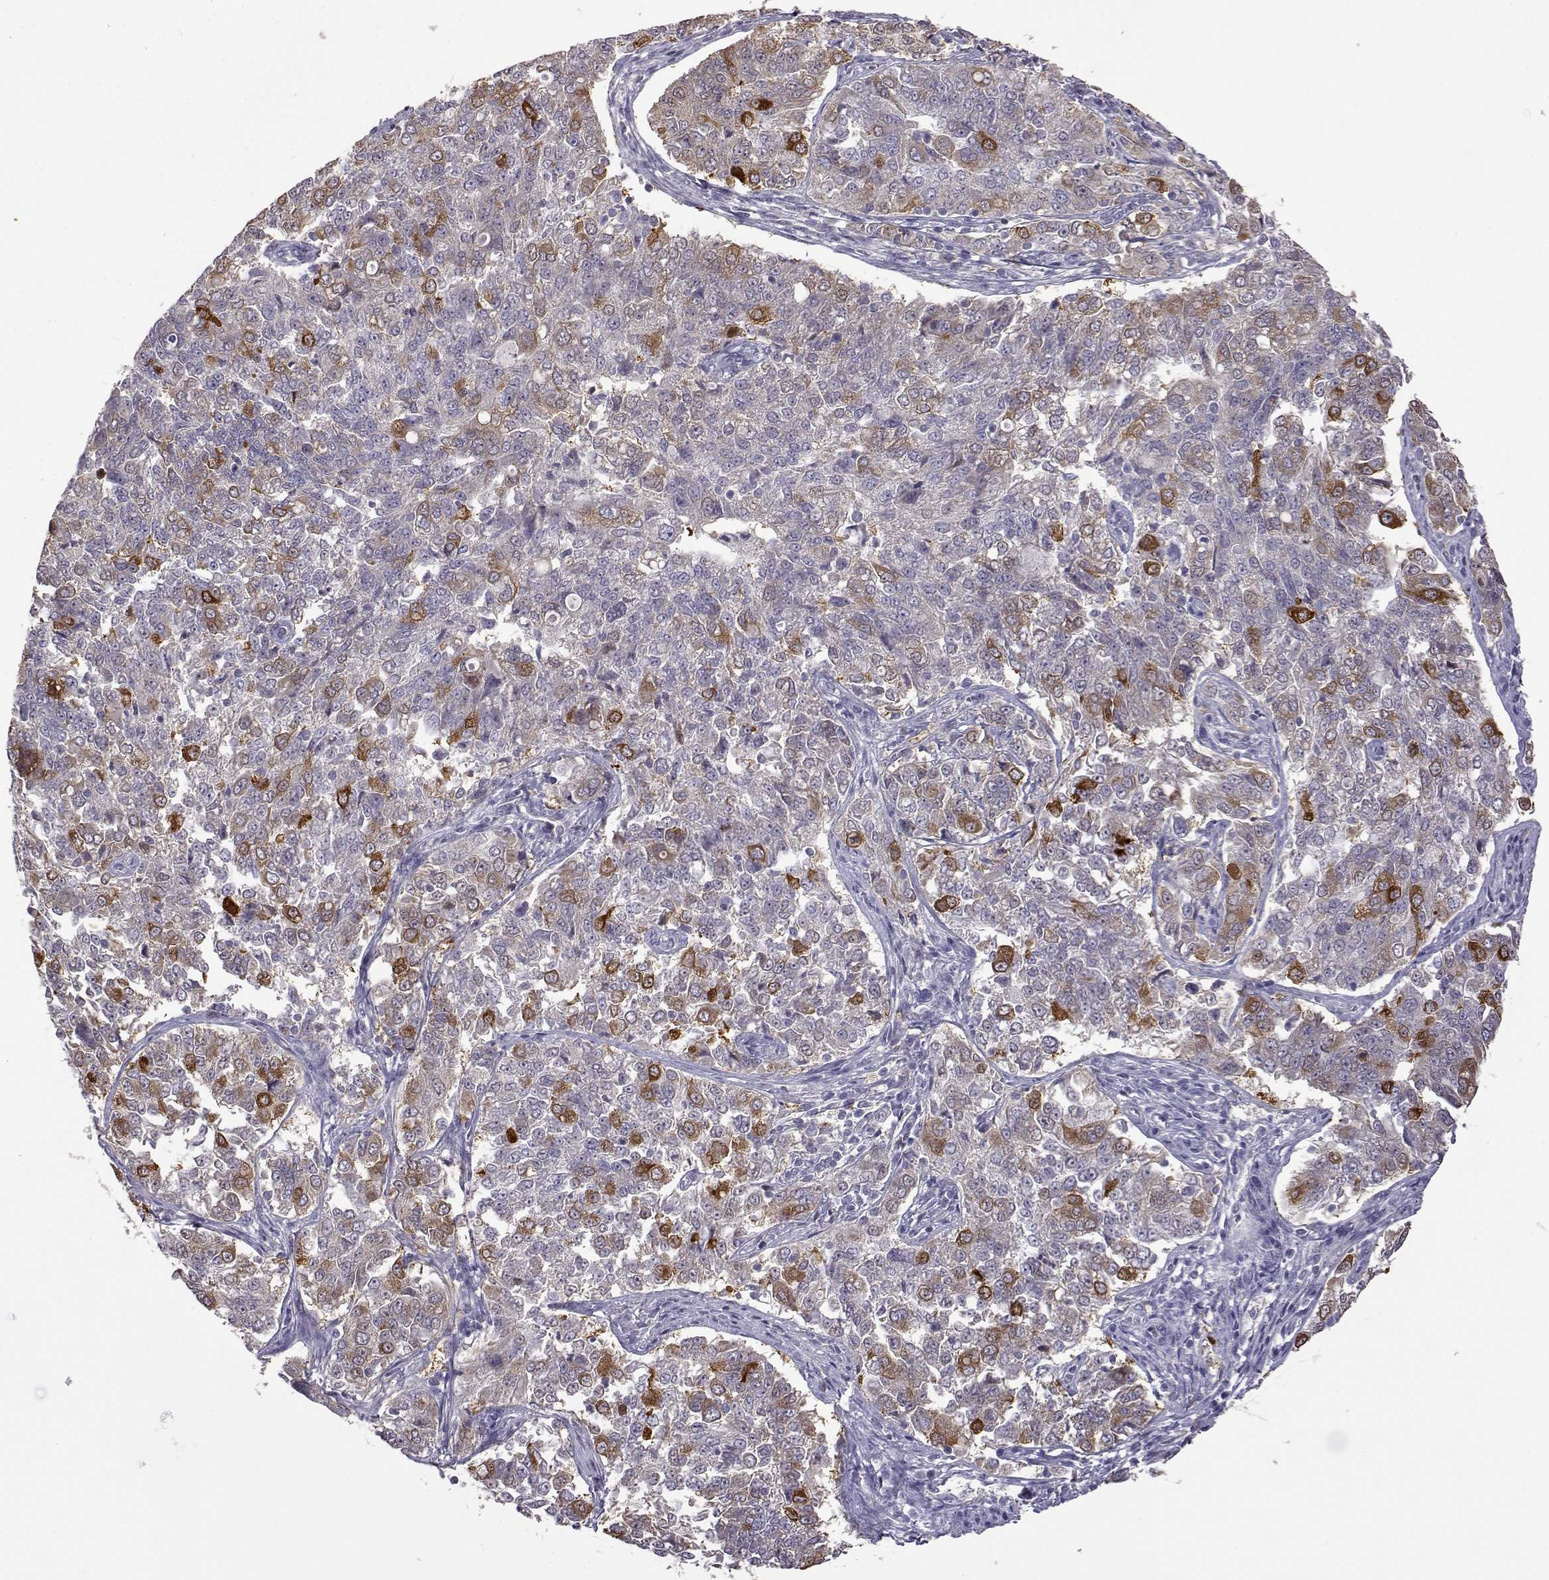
{"staining": {"intensity": "strong", "quantity": "<25%", "location": "cytoplasmic/membranous"}, "tissue": "endometrial cancer", "cell_type": "Tumor cells", "image_type": "cancer", "snomed": [{"axis": "morphology", "description": "Adenocarcinoma, NOS"}, {"axis": "topography", "description": "Endometrium"}], "caption": "Tumor cells reveal medium levels of strong cytoplasmic/membranous positivity in about <25% of cells in human endometrial adenocarcinoma. The staining was performed using DAB to visualize the protein expression in brown, while the nuclei were stained in blue with hematoxylin (Magnification: 20x).", "gene": "VGF", "patient": {"sex": "female", "age": 43}}